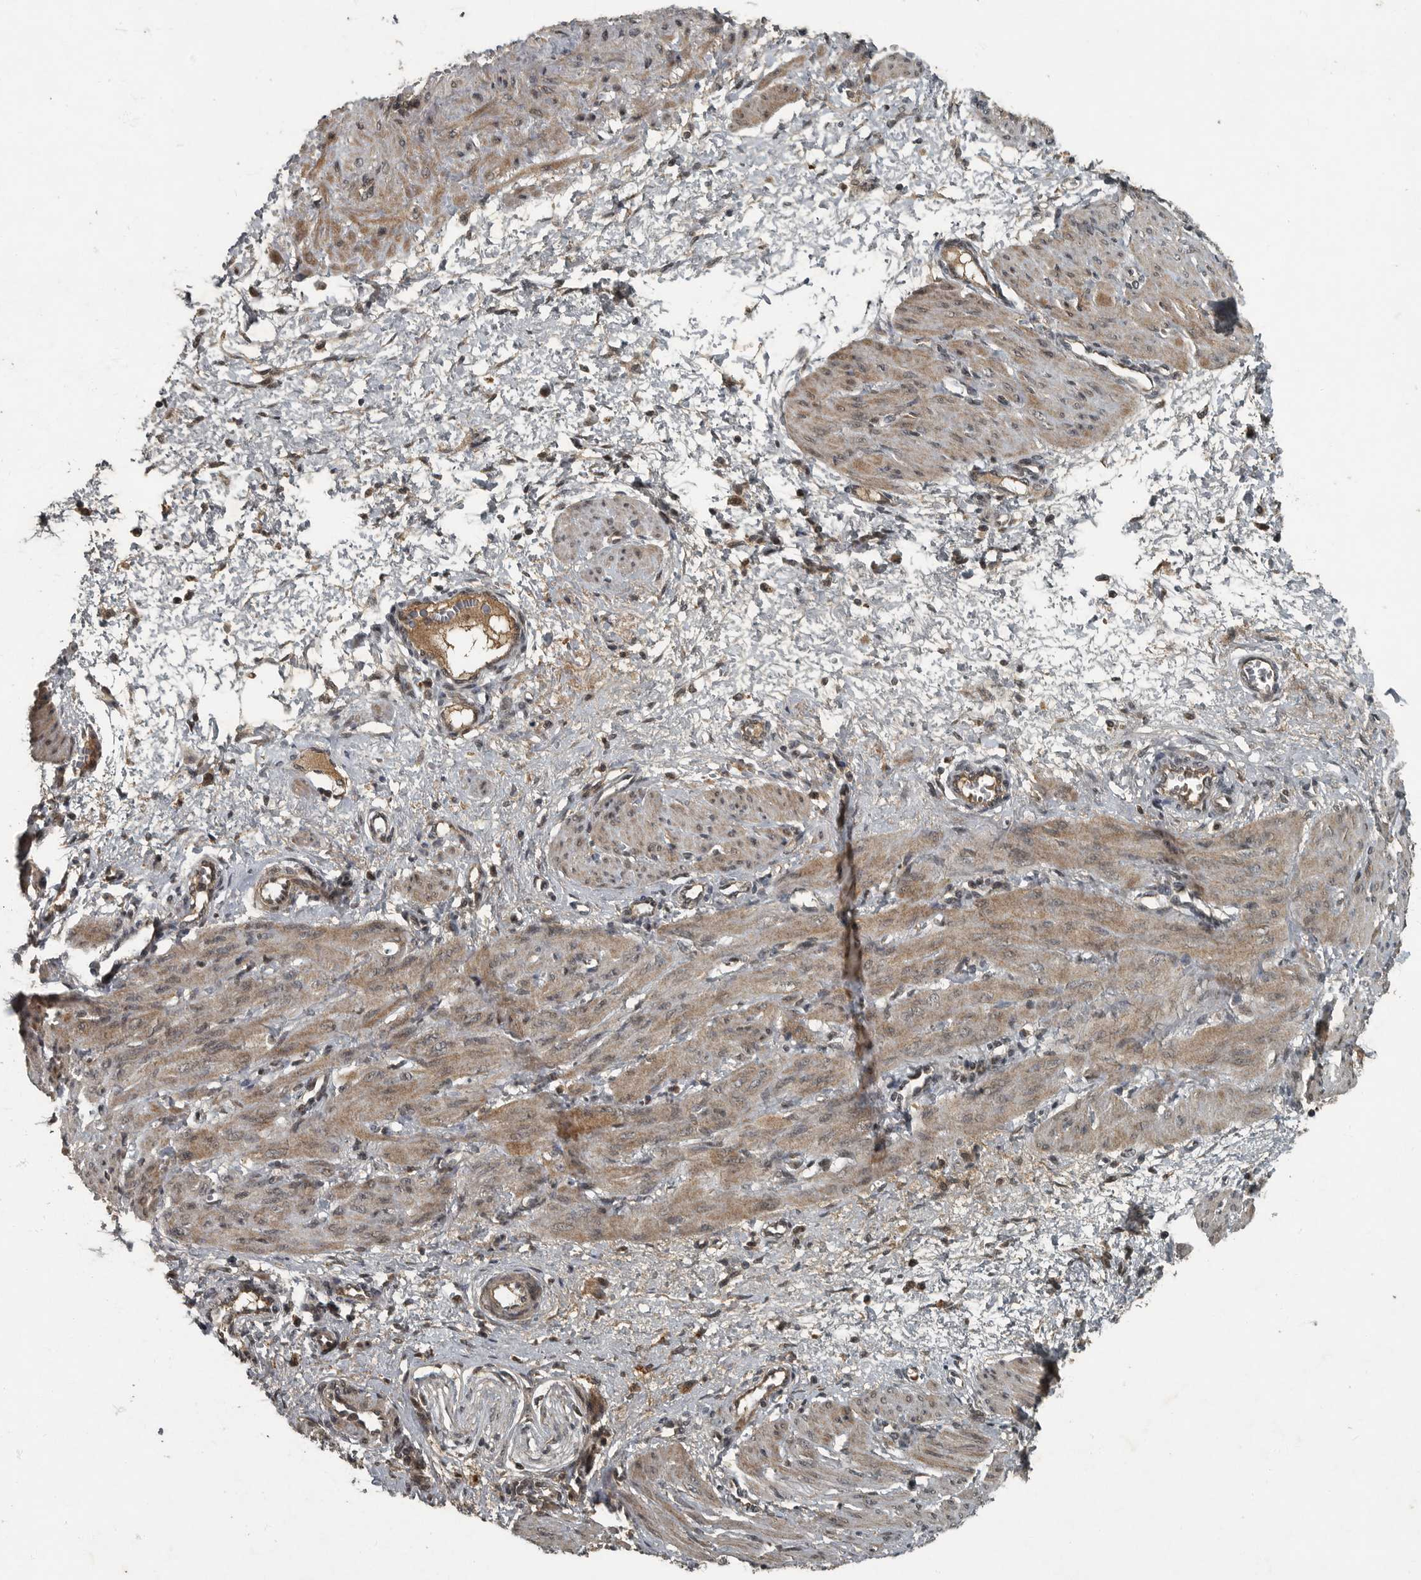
{"staining": {"intensity": "moderate", "quantity": "25%-75%", "location": "cytoplasmic/membranous"}, "tissue": "smooth muscle", "cell_type": "Smooth muscle cells", "image_type": "normal", "snomed": [{"axis": "morphology", "description": "Normal tissue, NOS"}, {"axis": "topography", "description": "Endometrium"}], "caption": "Smooth muscle cells show medium levels of moderate cytoplasmic/membranous expression in approximately 25%-75% of cells in normal smooth muscle. Using DAB (brown) and hematoxylin (blue) stains, captured at high magnification using brightfield microscopy.", "gene": "FOXO1", "patient": {"sex": "female", "age": 33}}